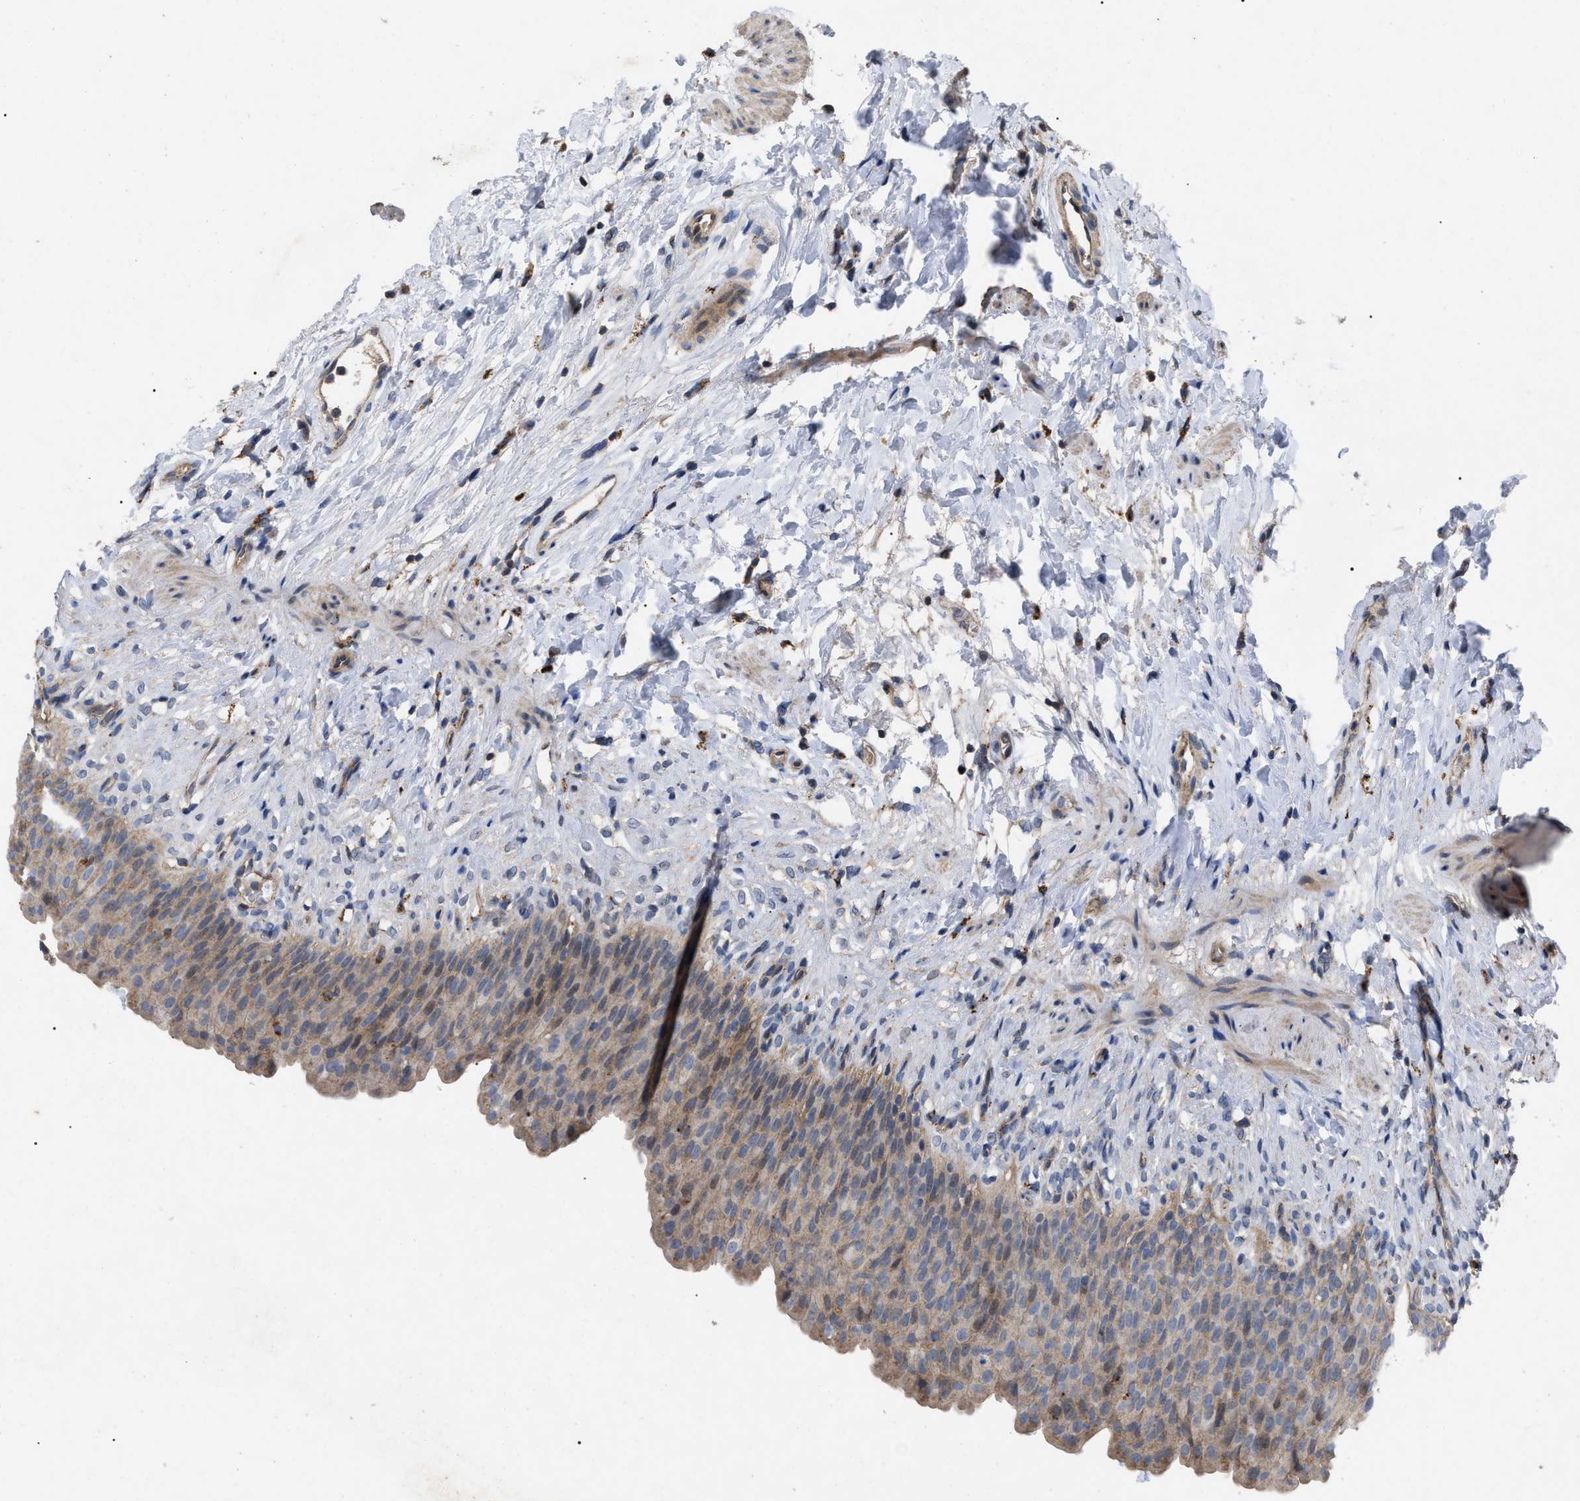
{"staining": {"intensity": "weak", "quantity": ">75%", "location": "cytoplasmic/membranous"}, "tissue": "urinary bladder", "cell_type": "Urothelial cells", "image_type": "normal", "snomed": [{"axis": "morphology", "description": "Normal tissue, NOS"}, {"axis": "topography", "description": "Urinary bladder"}], "caption": "The immunohistochemical stain highlights weak cytoplasmic/membranous staining in urothelial cells of unremarkable urinary bladder. (Brightfield microscopy of DAB IHC at high magnification).", "gene": "FAM171A2", "patient": {"sex": "female", "age": 79}}